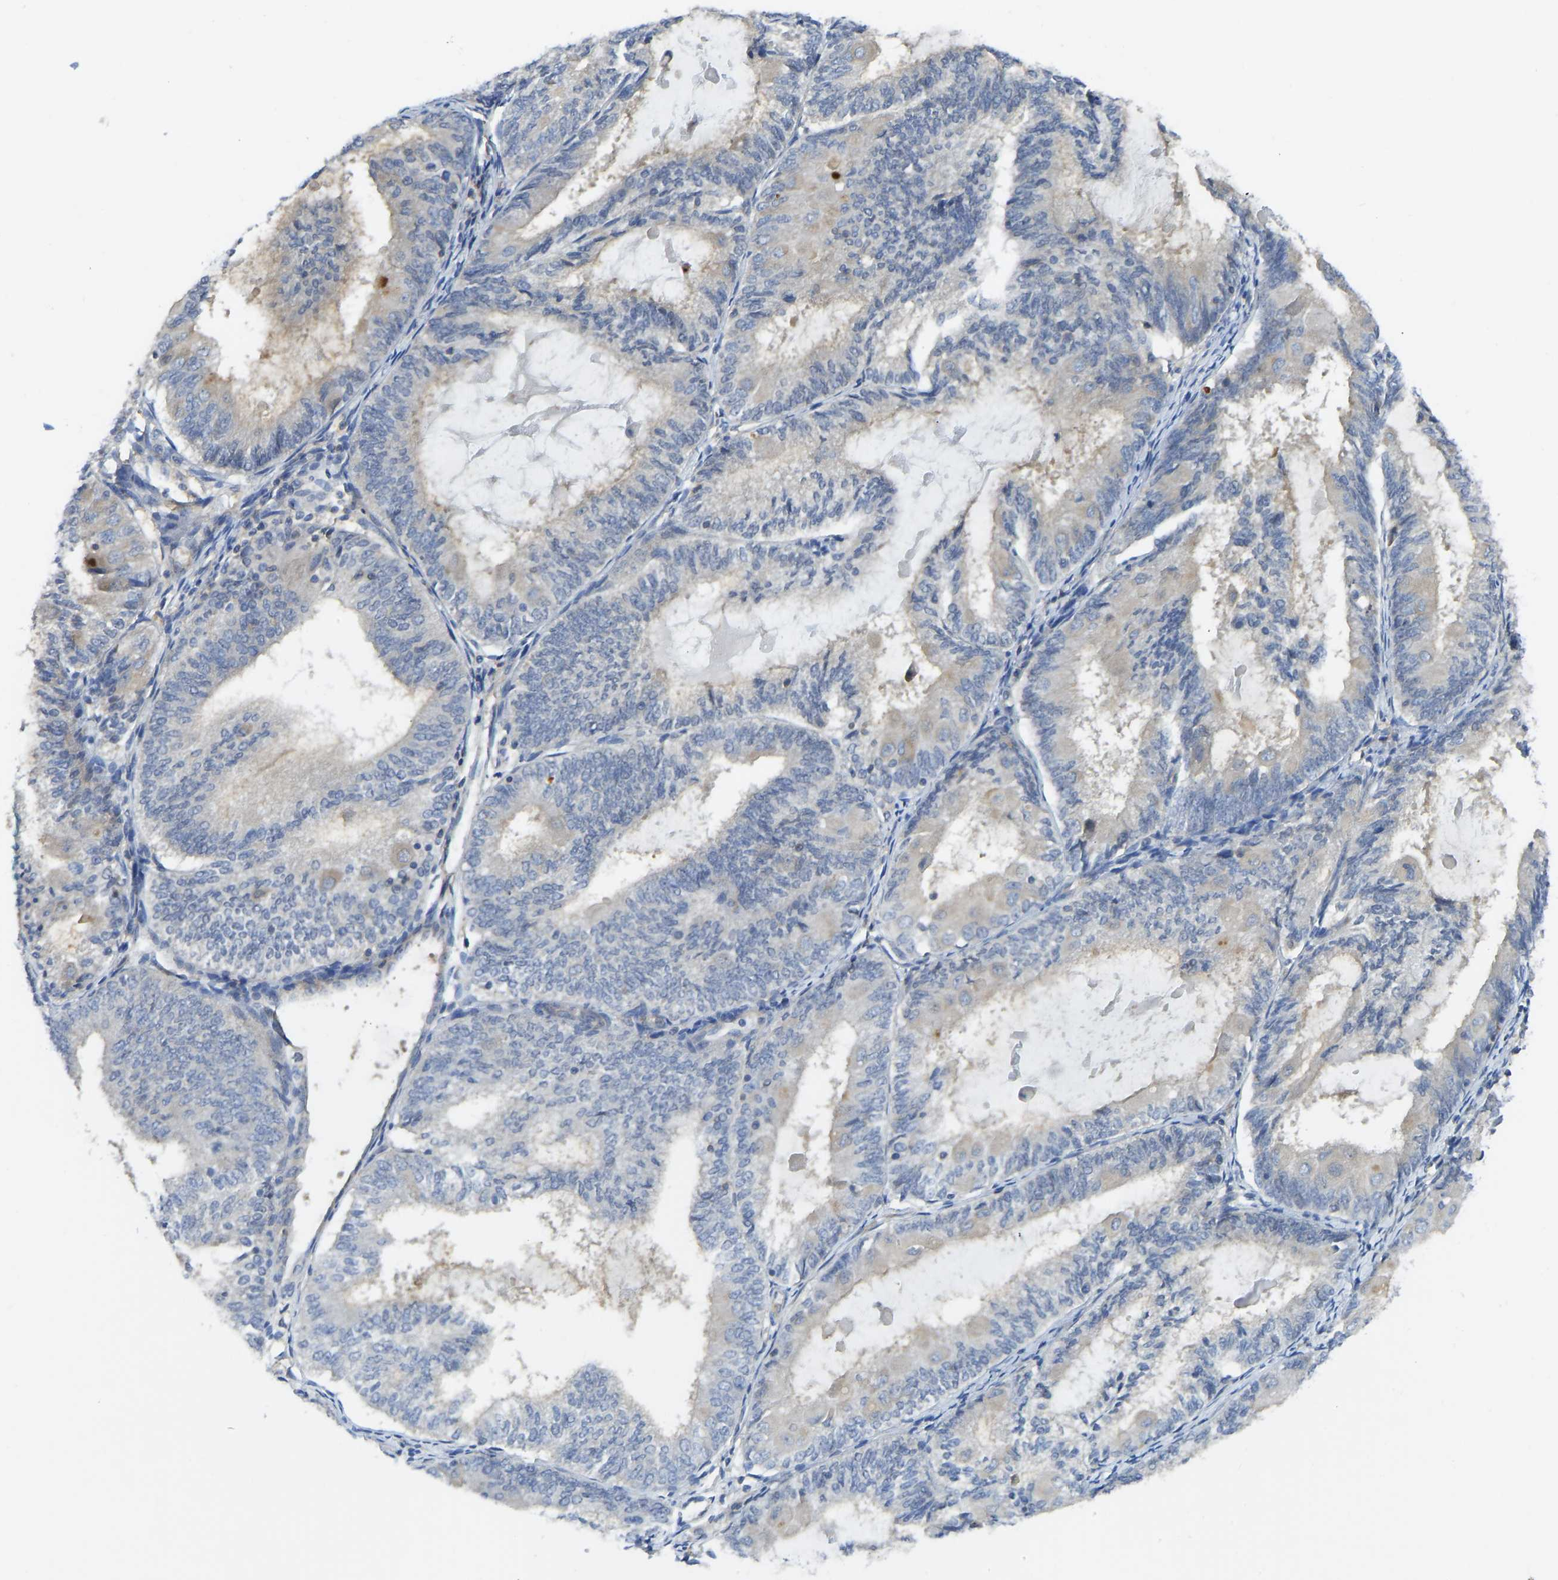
{"staining": {"intensity": "negative", "quantity": "none", "location": "none"}, "tissue": "endometrial cancer", "cell_type": "Tumor cells", "image_type": "cancer", "snomed": [{"axis": "morphology", "description": "Adenocarcinoma, NOS"}, {"axis": "topography", "description": "Endometrium"}], "caption": "A histopathology image of endometrial adenocarcinoma stained for a protein exhibits no brown staining in tumor cells. Brightfield microscopy of immunohistochemistry (IHC) stained with DAB (3,3'-diaminobenzidine) (brown) and hematoxylin (blue), captured at high magnification.", "gene": "PPP3CA", "patient": {"sex": "female", "age": 81}}